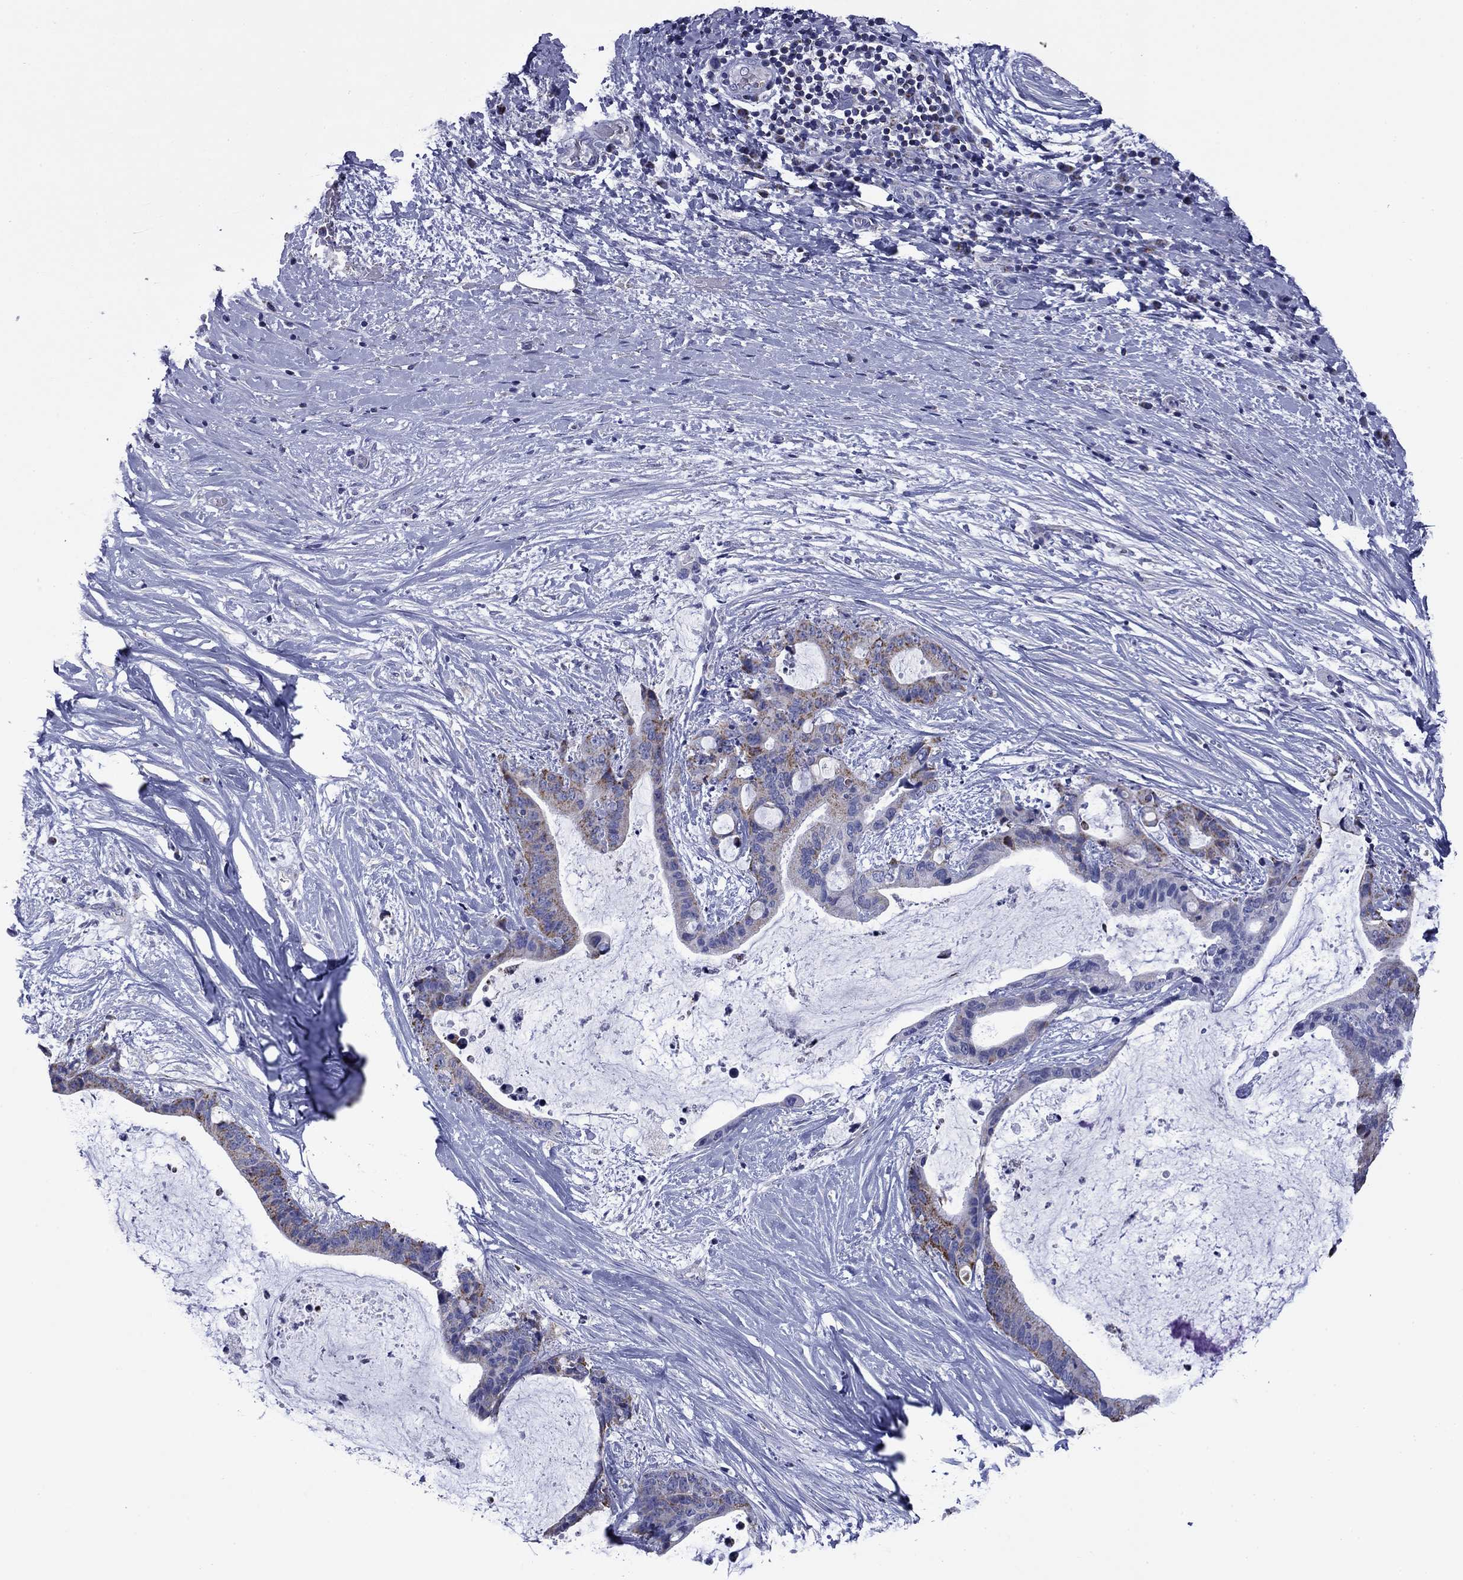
{"staining": {"intensity": "weak", "quantity": "25%-75%", "location": "cytoplasmic/membranous"}, "tissue": "liver cancer", "cell_type": "Tumor cells", "image_type": "cancer", "snomed": [{"axis": "morphology", "description": "Cholangiocarcinoma"}, {"axis": "topography", "description": "Liver"}], "caption": "Immunohistochemistry of liver cancer (cholangiocarcinoma) exhibits low levels of weak cytoplasmic/membranous staining in approximately 25%-75% of tumor cells.", "gene": "ACADSB", "patient": {"sex": "female", "age": 73}}